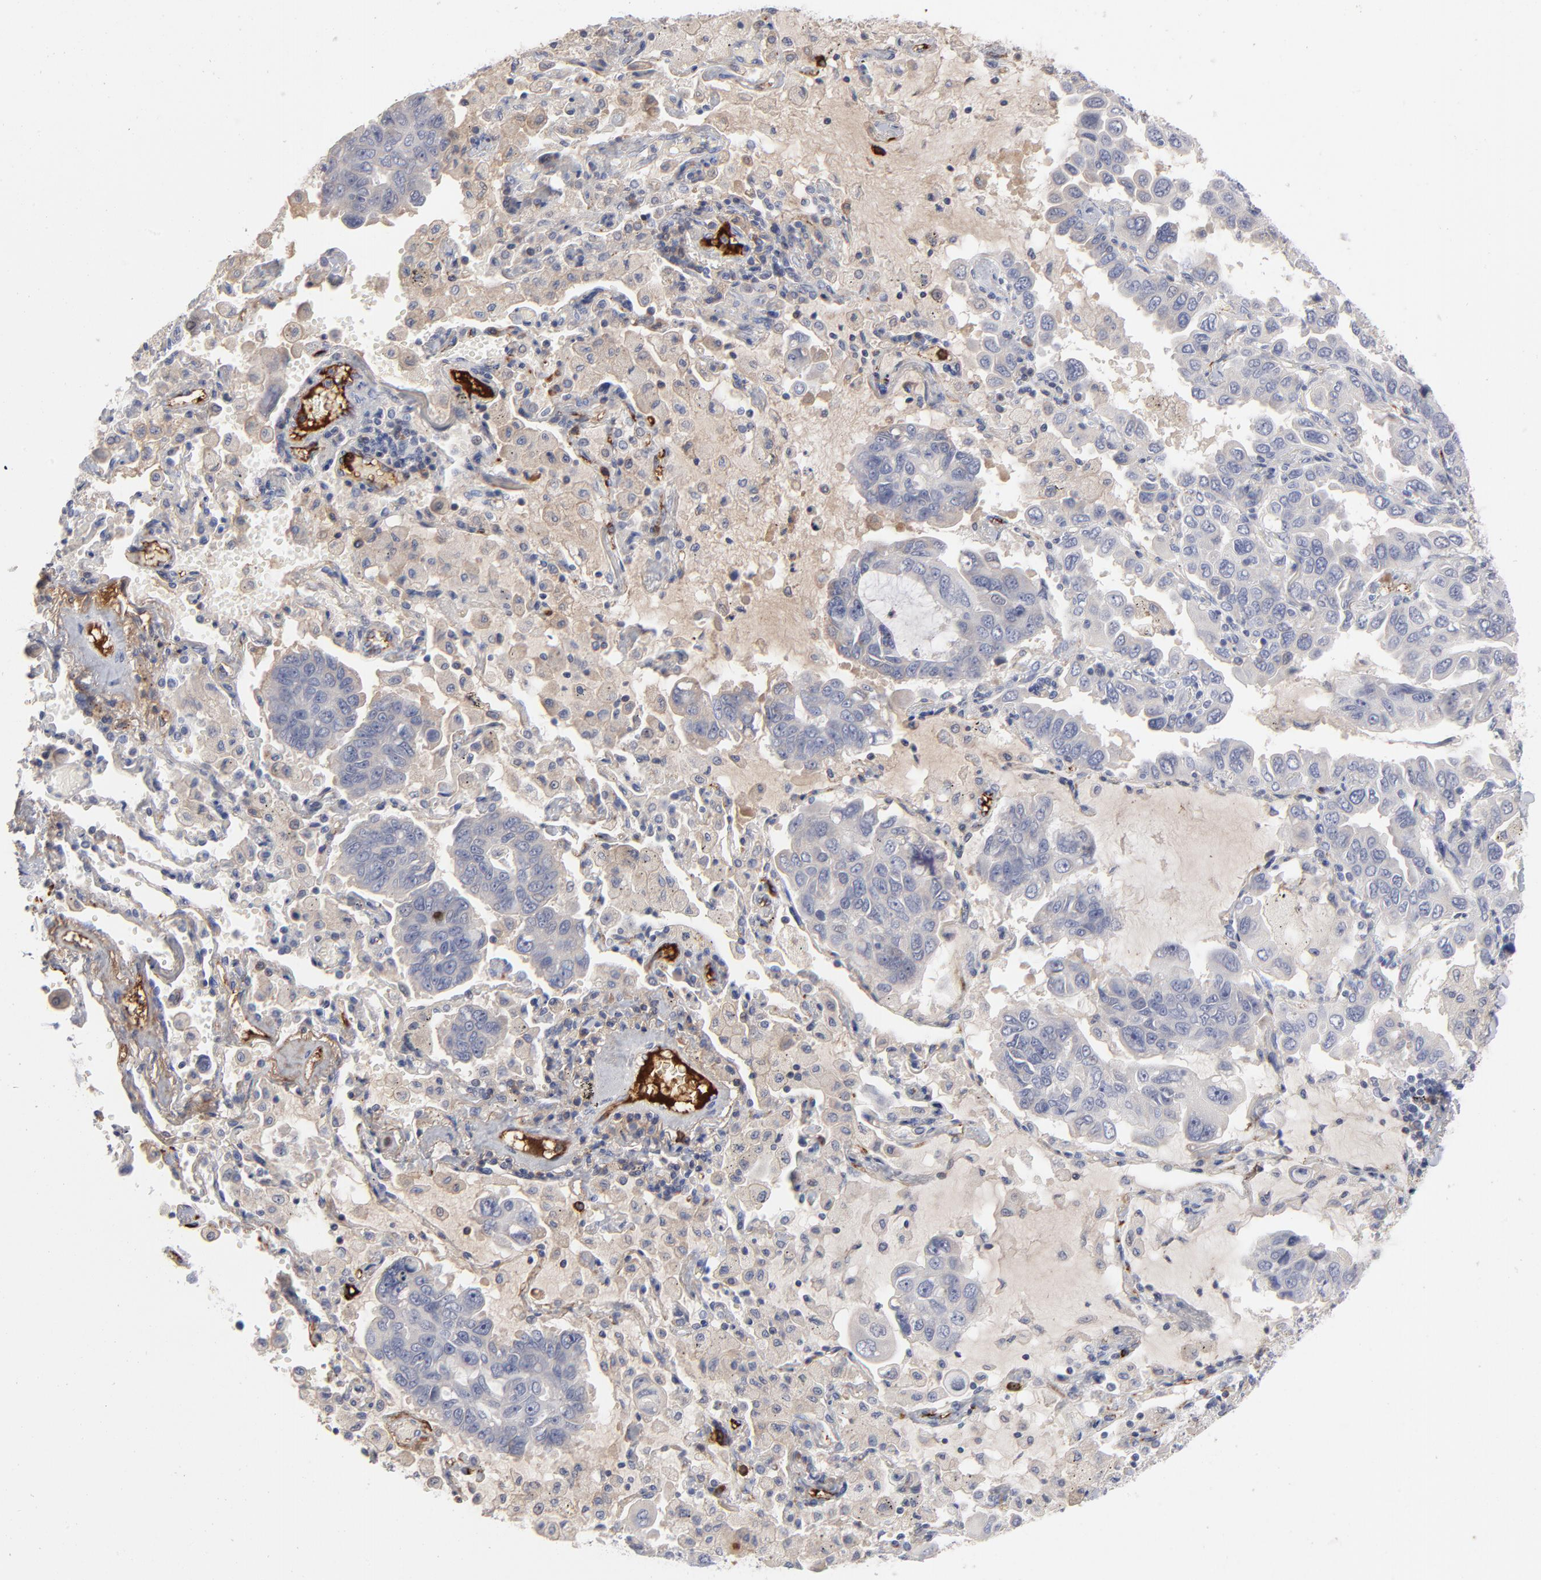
{"staining": {"intensity": "negative", "quantity": "none", "location": "none"}, "tissue": "lung cancer", "cell_type": "Tumor cells", "image_type": "cancer", "snomed": [{"axis": "morphology", "description": "Adenocarcinoma, NOS"}, {"axis": "topography", "description": "Lung"}], "caption": "The micrograph reveals no staining of tumor cells in lung adenocarcinoma.", "gene": "CCR3", "patient": {"sex": "male", "age": 64}}